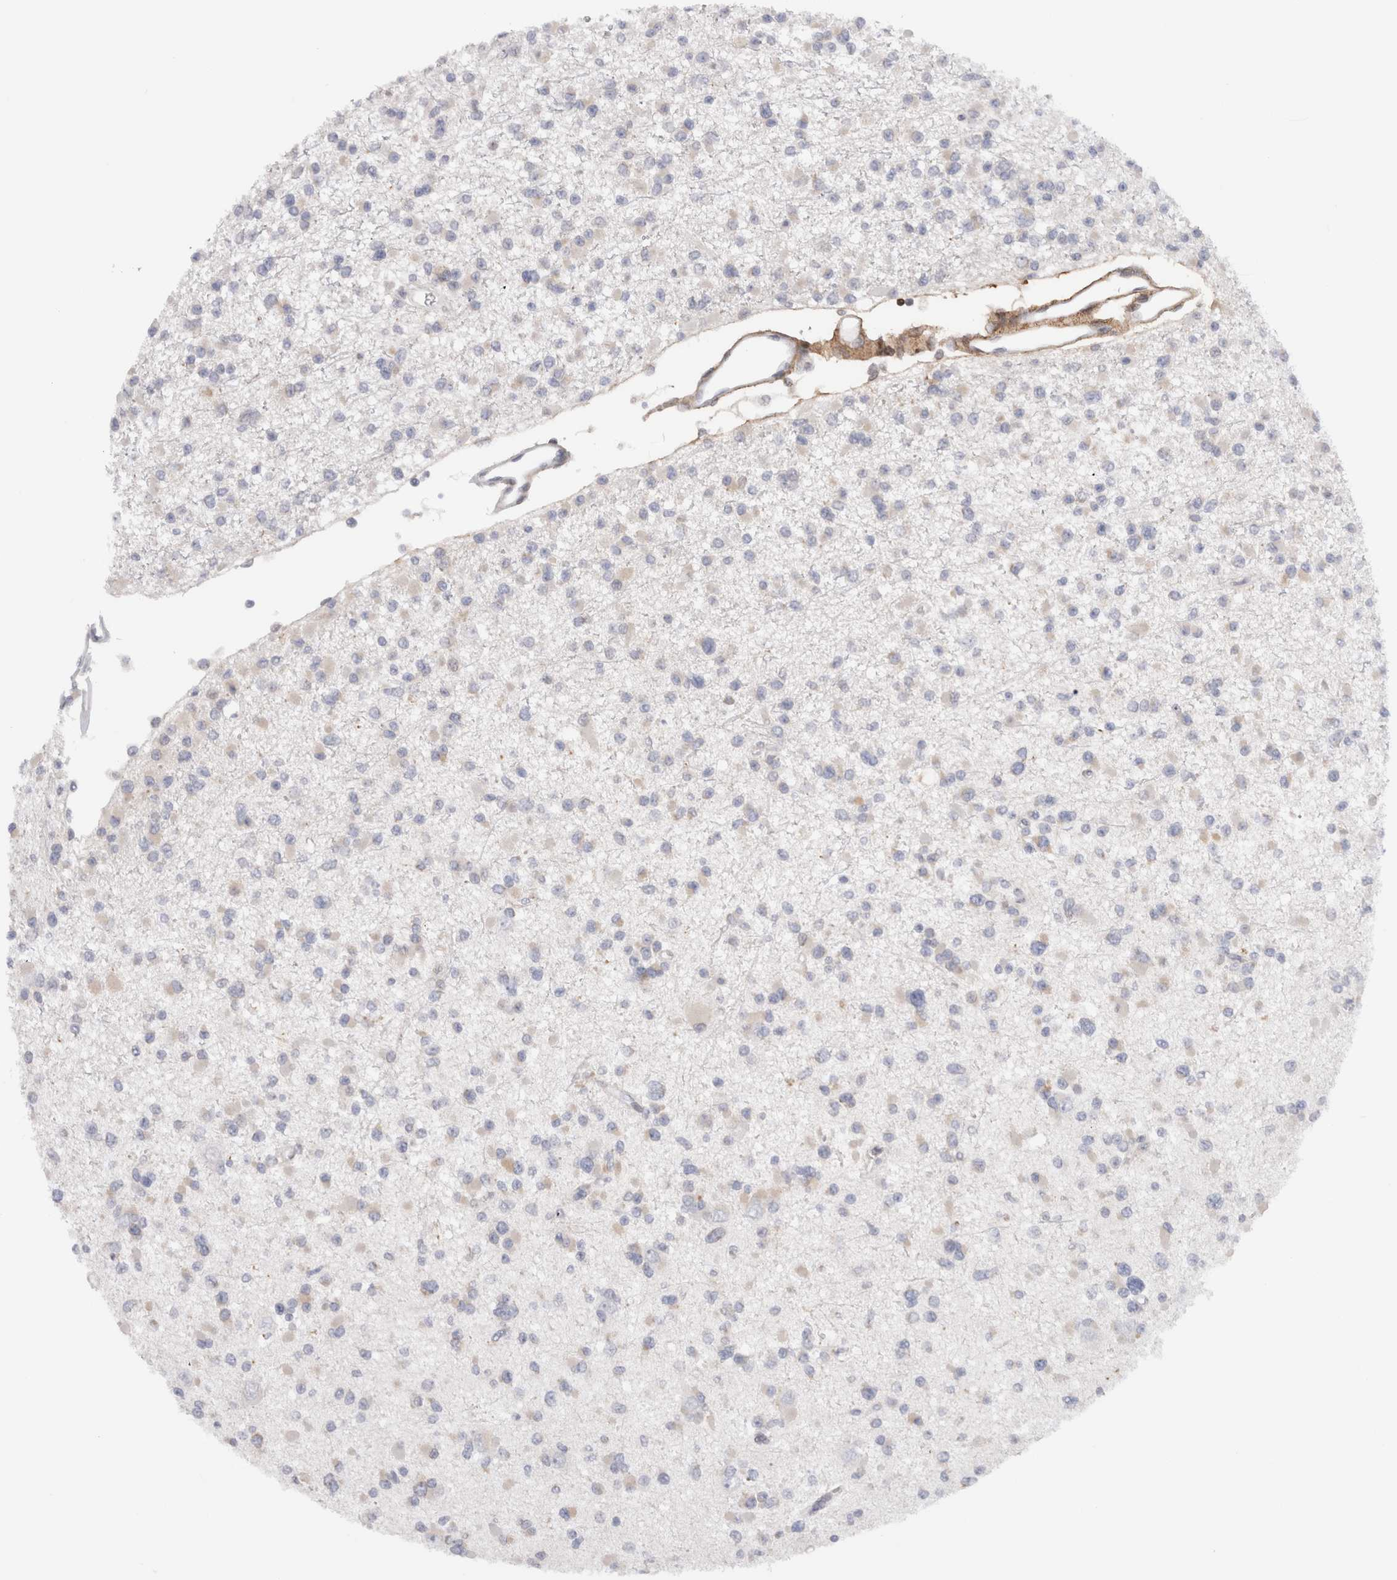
{"staining": {"intensity": "negative", "quantity": "none", "location": "none"}, "tissue": "glioma", "cell_type": "Tumor cells", "image_type": "cancer", "snomed": [{"axis": "morphology", "description": "Glioma, malignant, Low grade"}, {"axis": "topography", "description": "Brain"}], "caption": "This is an immunohistochemistry (IHC) image of glioma. There is no expression in tumor cells.", "gene": "VCPIP1", "patient": {"sex": "female", "age": 22}}